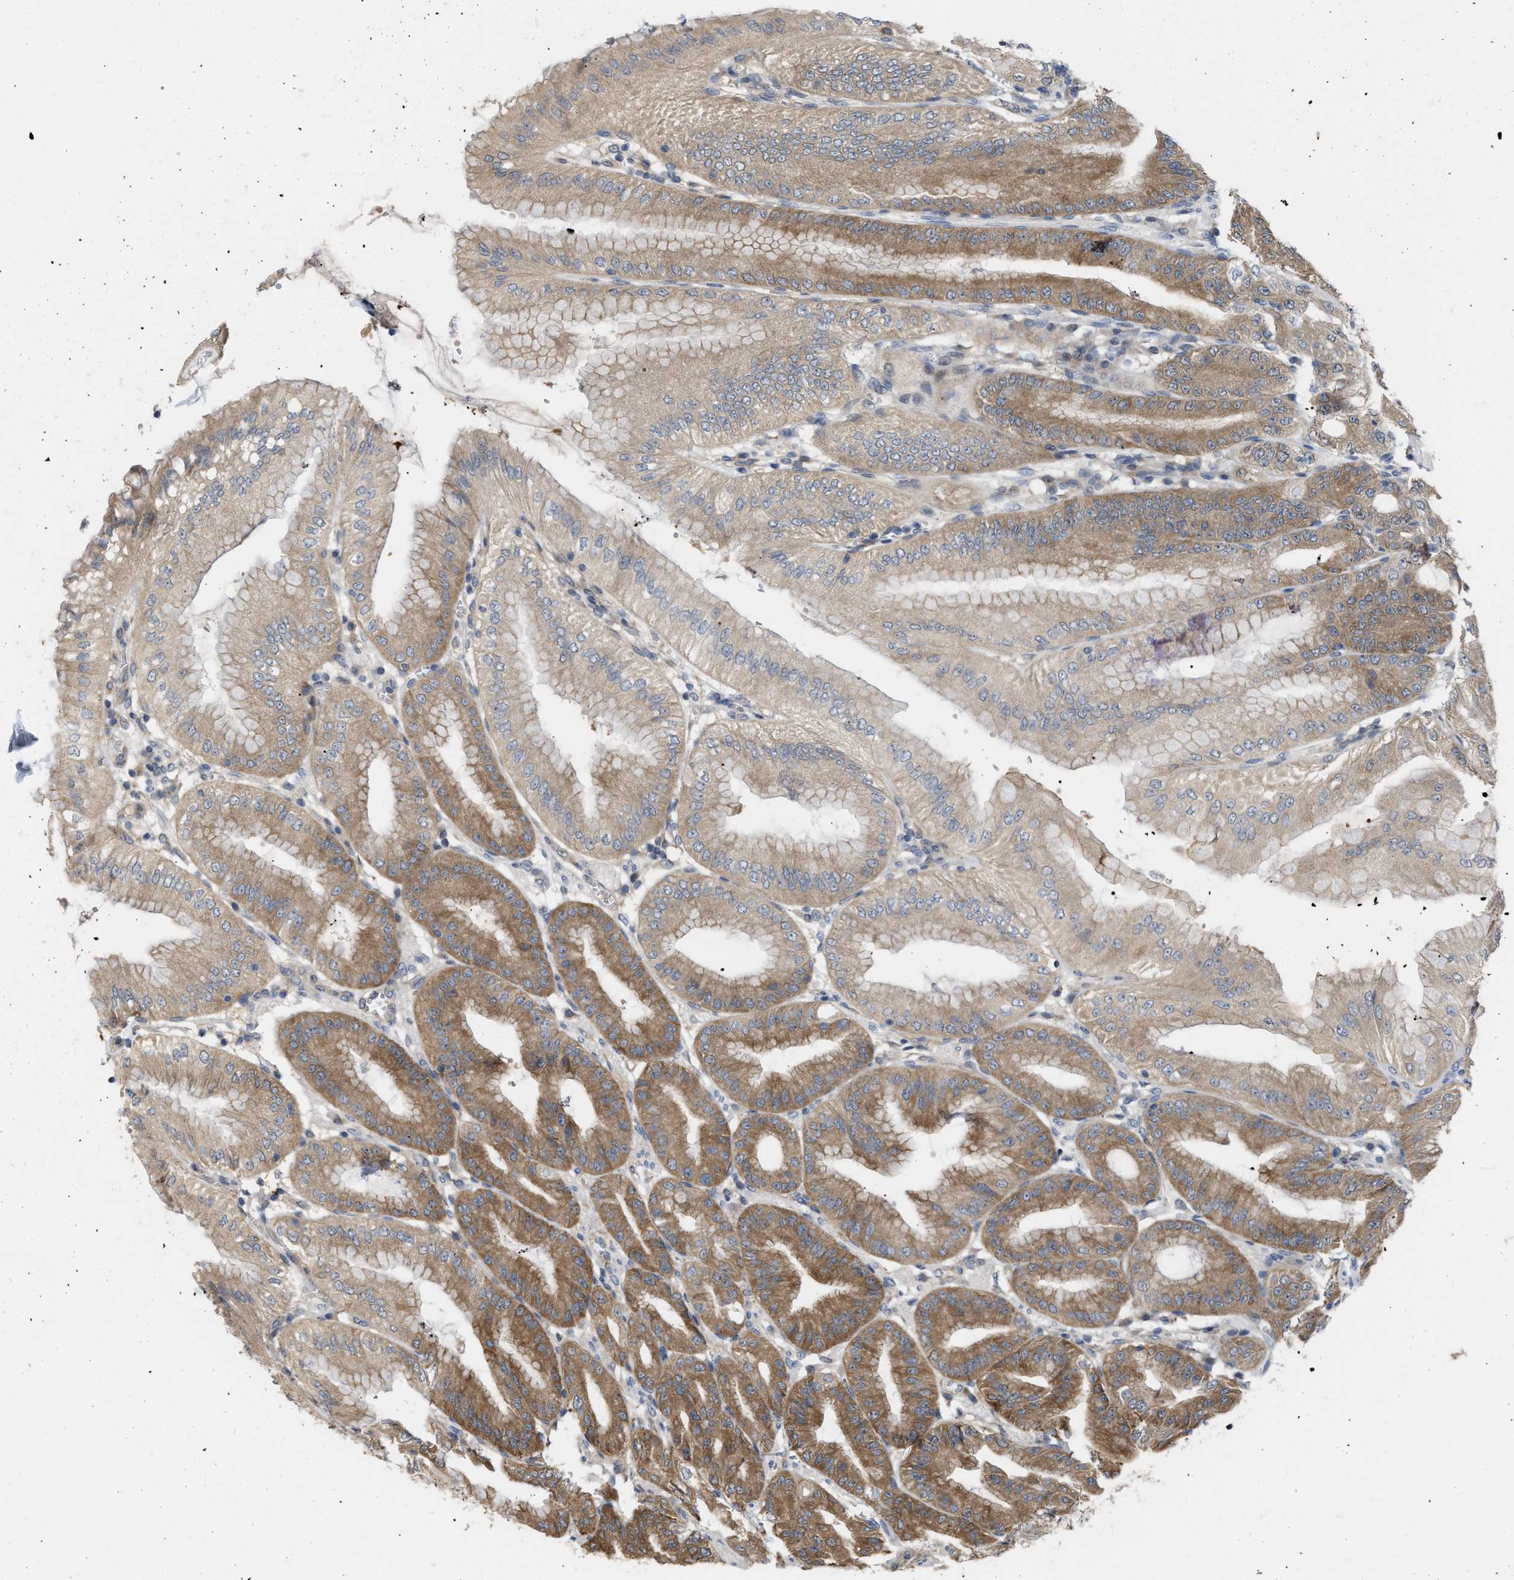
{"staining": {"intensity": "moderate", "quantity": ">75%", "location": "cytoplasmic/membranous"}, "tissue": "stomach", "cell_type": "Glandular cells", "image_type": "normal", "snomed": [{"axis": "morphology", "description": "Normal tissue, NOS"}, {"axis": "topography", "description": "Stomach, lower"}], "caption": "The histopathology image displays staining of normal stomach, revealing moderate cytoplasmic/membranous protein positivity (brown color) within glandular cells.", "gene": "CSNK1A1", "patient": {"sex": "male", "age": 71}}